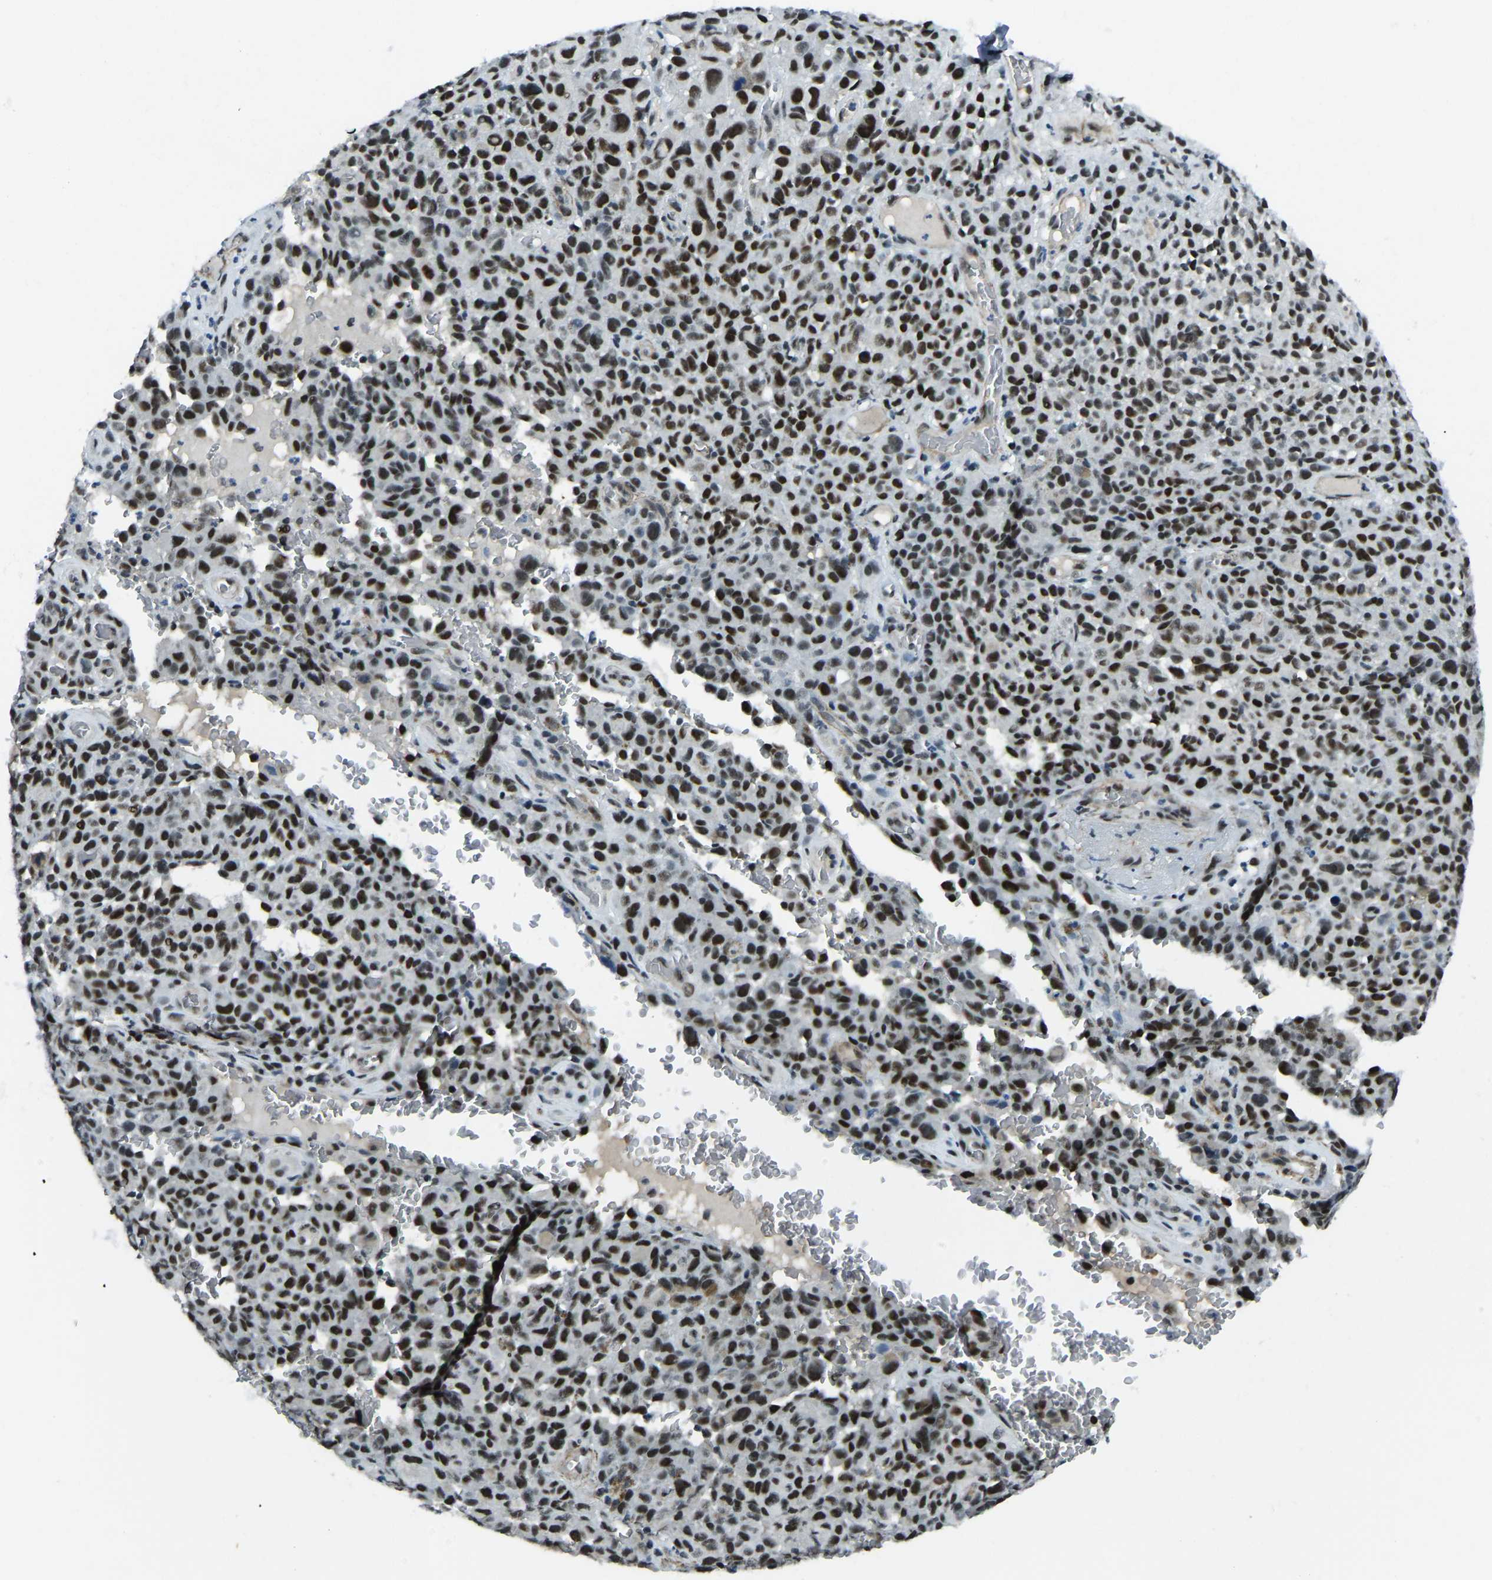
{"staining": {"intensity": "strong", "quantity": ">75%", "location": "nuclear"}, "tissue": "melanoma", "cell_type": "Tumor cells", "image_type": "cancer", "snomed": [{"axis": "morphology", "description": "Malignant melanoma, NOS"}, {"axis": "topography", "description": "Skin"}], "caption": "This is an image of immunohistochemistry staining of malignant melanoma, which shows strong expression in the nuclear of tumor cells.", "gene": "PRCC", "patient": {"sex": "female", "age": 82}}